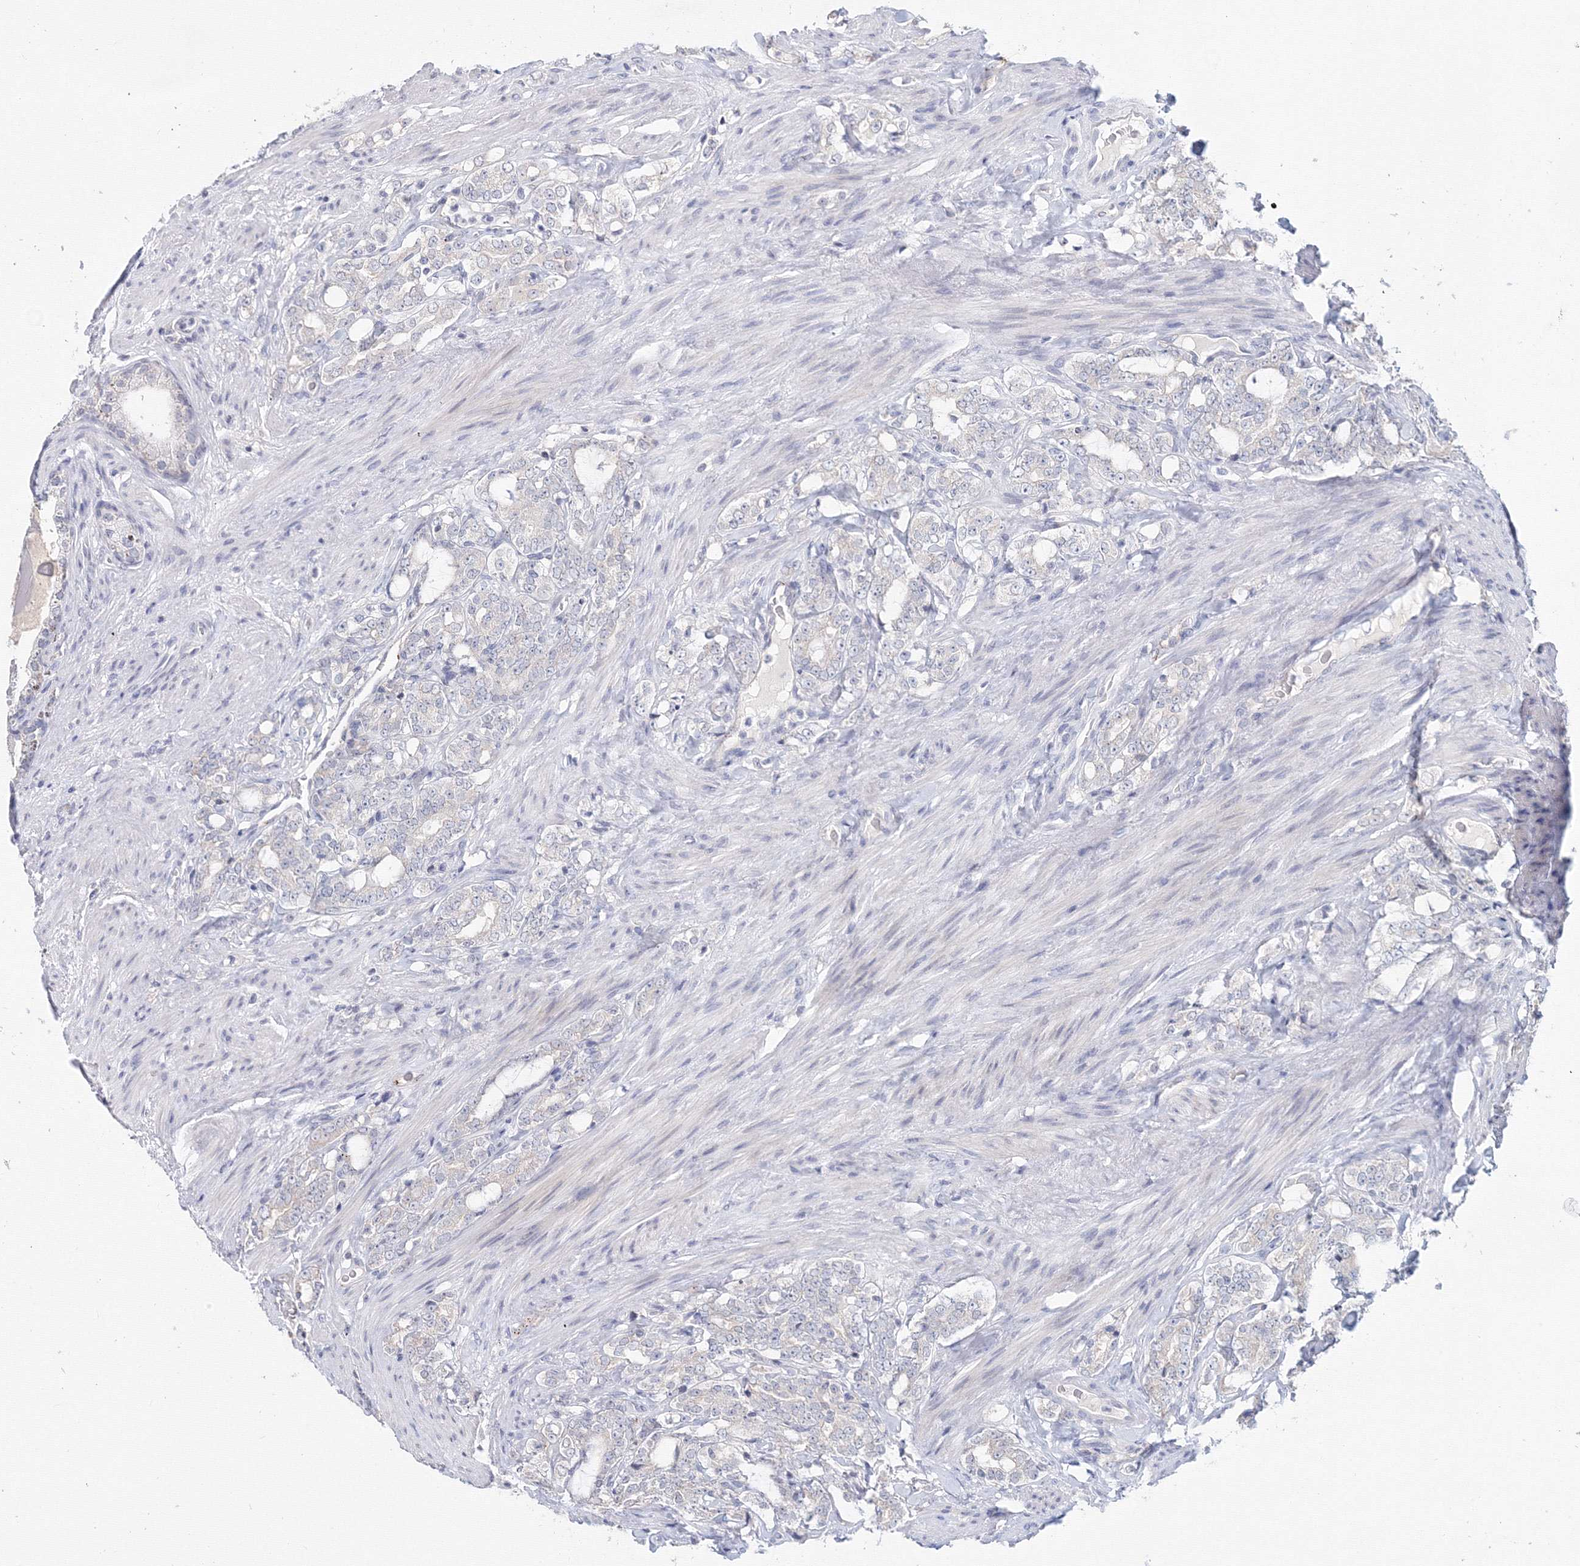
{"staining": {"intensity": "negative", "quantity": "none", "location": "none"}, "tissue": "prostate cancer", "cell_type": "Tumor cells", "image_type": "cancer", "snomed": [{"axis": "morphology", "description": "Adenocarcinoma, High grade"}, {"axis": "topography", "description": "Prostate"}], "caption": "Tumor cells are negative for protein expression in human prostate high-grade adenocarcinoma. (DAB immunohistochemistry (IHC) with hematoxylin counter stain).", "gene": "SLC7A7", "patient": {"sex": "male", "age": 64}}